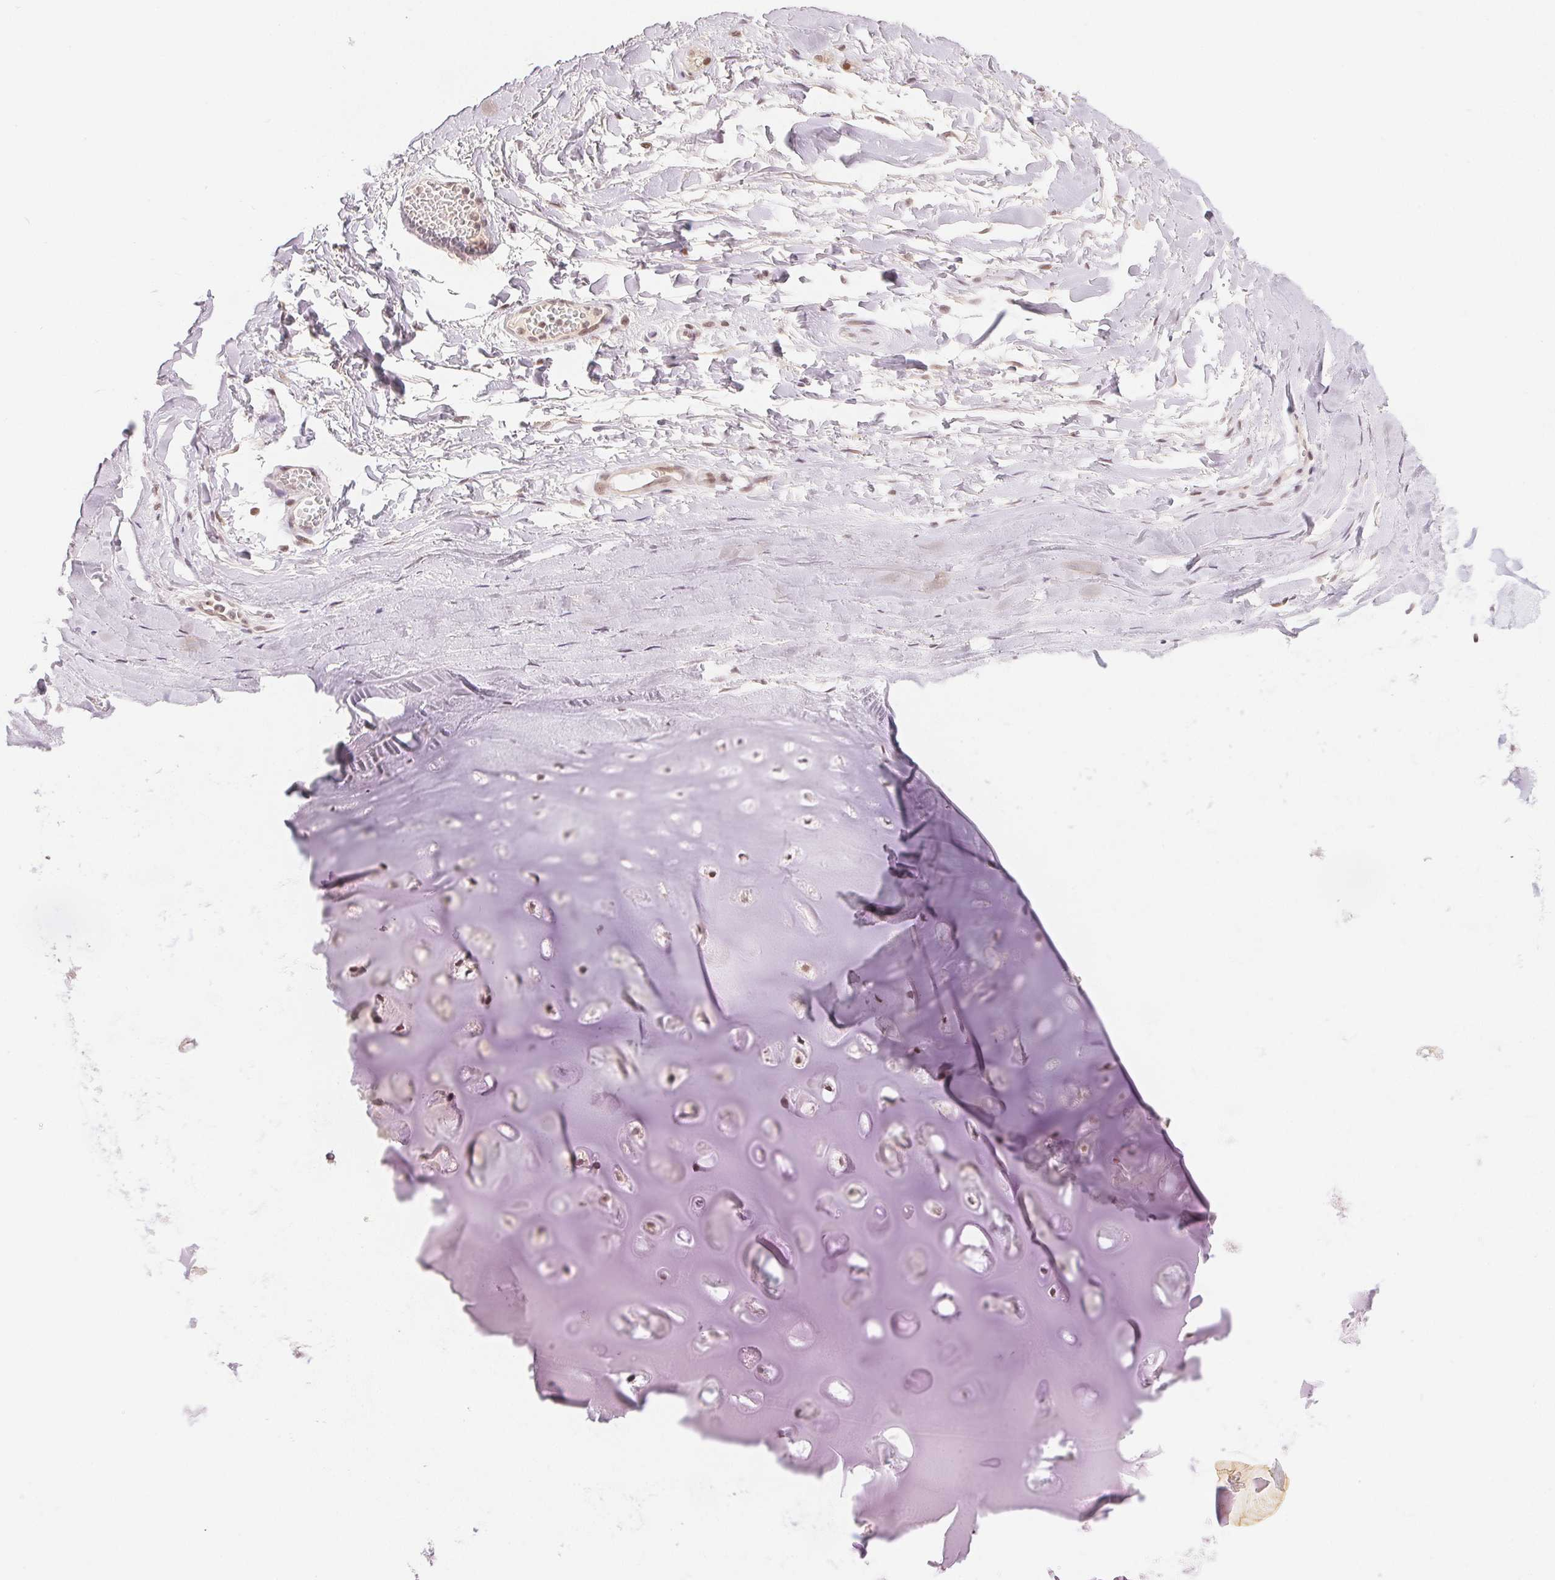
{"staining": {"intensity": "moderate", "quantity": "<25%", "location": "nuclear"}, "tissue": "adipose tissue", "cell_type": "Adipocytes", "image_type": "normal", "snomed": [{"axis": "morphology", "description": "Normal tissue, NOS"}, {"axis": "topography", "description": "Cartilage tissue"}, {"axis": "topography", "description": "Nasopharynx"}, {"axis": "topography", "description": "Thyroid gland"}], "caption": "Moderate nuclear expression is seen in approximately <25% of adipocytes in benign adipose tissue.", "gene": "DEK", "patient": {"sex": "male", "age": 63}}